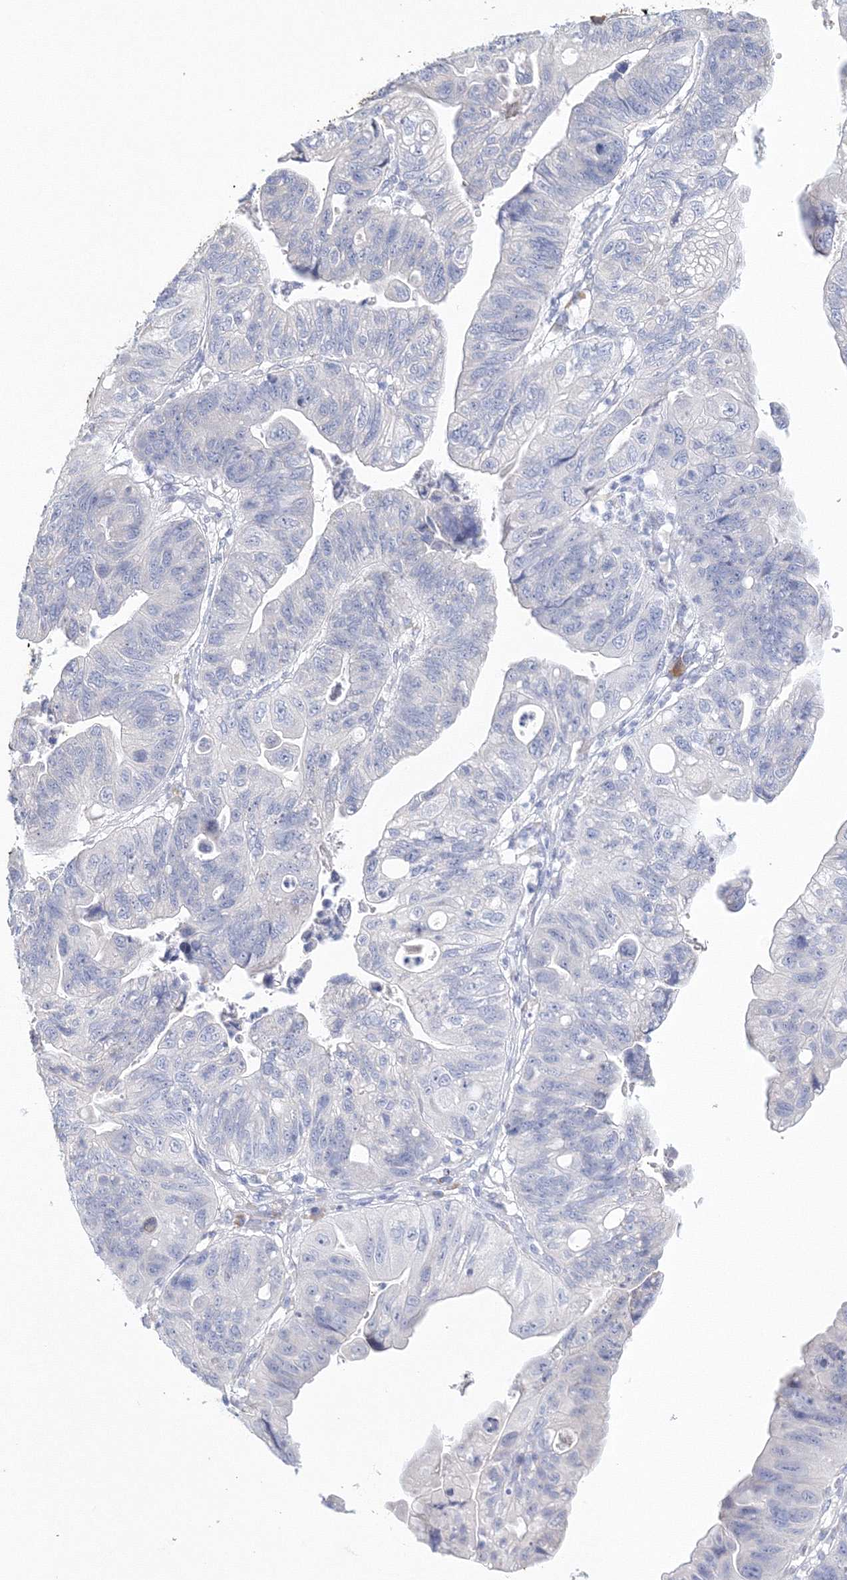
{"staining": {"intensity": "negative", "quantity": "none", "location": "none"}, "tissue": "stomach cancer", "cell_type": "Tumor cells", "image_type": "cancer", "snomed": [{"axis": "morphology", "description": "Adenocarcinoma, NOS"}, {"axis": "topography", "description": "Stomach"}], "caption": "High power microscopy photomicrograph of an immunohistochemistry micrograph of stomach adenocarcinoma, revealing no significant staining in tumor cells.", "gene": "VSIG1", "patient": {"sex": "male", "age": 59}}